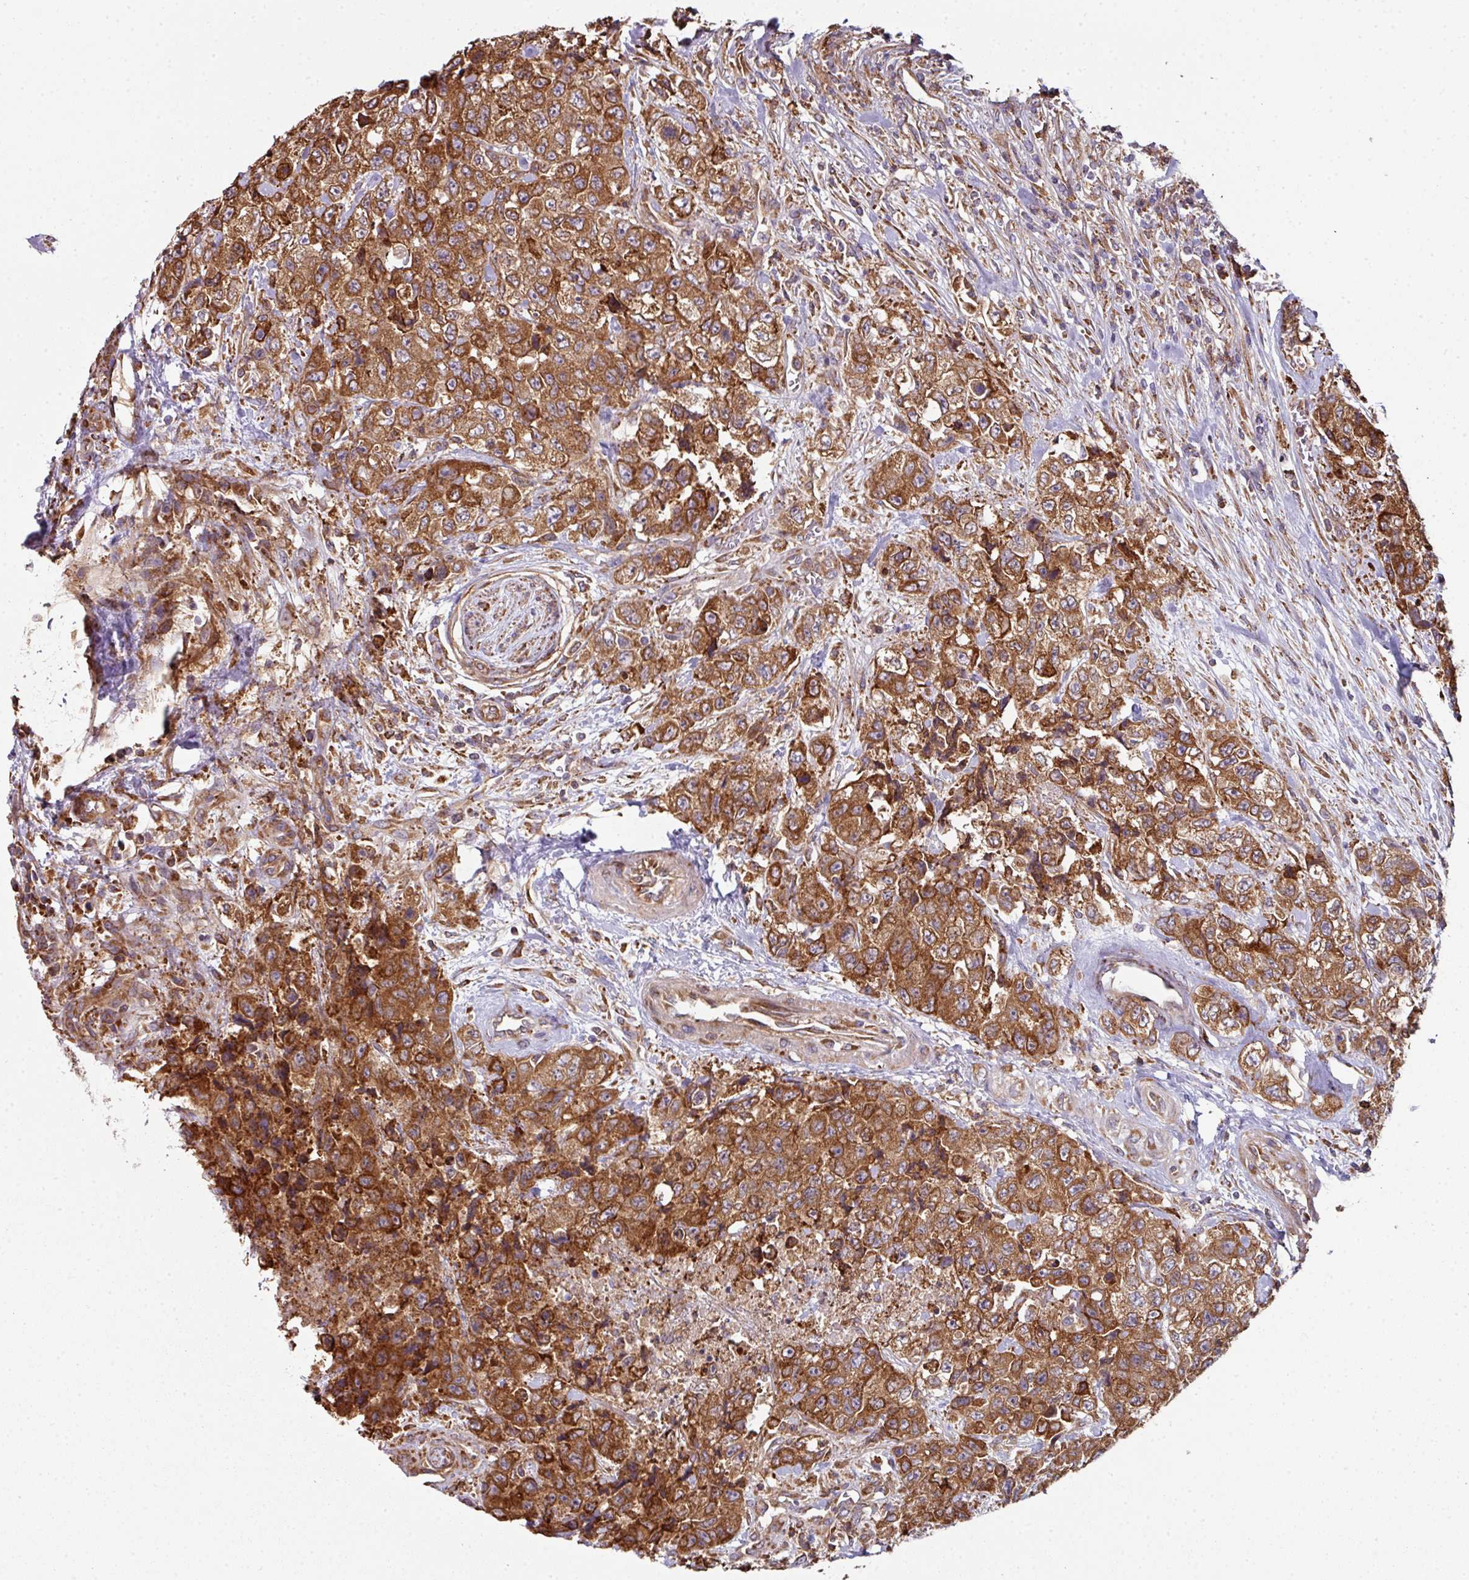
{"staining": {"intensity": "strong", "quantity": ">75%", "location": "cytoplasmic/membranous"}, "tissue": "urothelial cancer", "cell_type": "Tumor cells", "image_type": "cancer", "snomed": [{"axis": "morphology", "description": "Urothelial carcinoma, High grade"}, {"axis": "topography", "description": "Urinary bladder"}], "caption": "Immunohistochemical staining of human high-grade urothelial carcinoma reveals high levels of strong cytoplasmic/membranous protein positivity in about >75% of tumor cells.", "gene": "FAT4", "patient": {"sex": "female", "age": 78}}